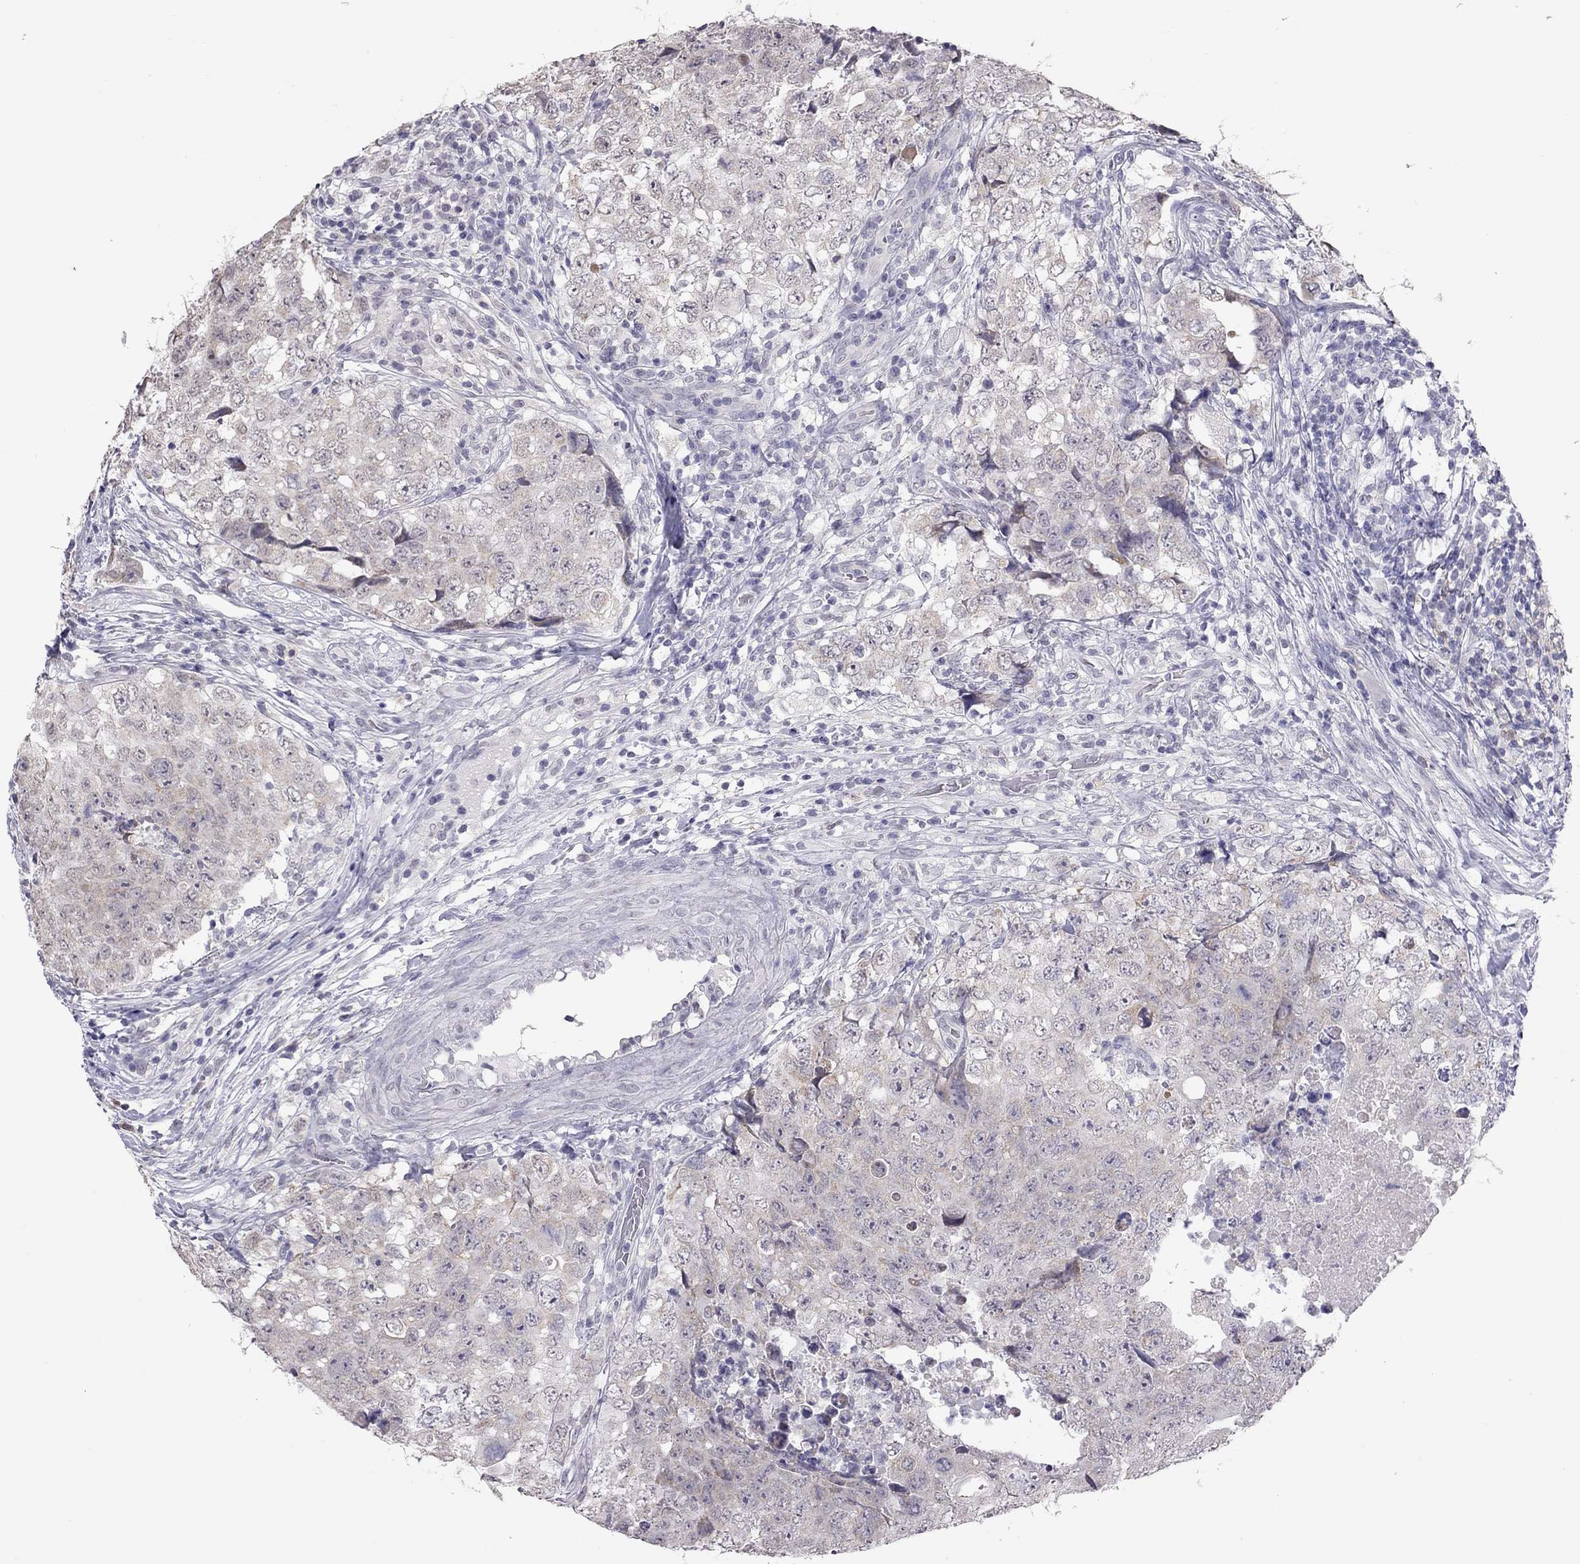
{"staining": {"intensity": "negative", "quantity": "none", "location": "none"}, "tissue": "testis cancer", "cell_type": "Tumor cells", "image_type": "cancer", "snomed": [{"axis": "morphology", "description": "Seminoma, NOS"}, {"axis": "topography", "description": "Testis"}], "caption": "A high-resolution photomicrograph shows immunohistochemistry (IHC) staining of seminoma (testis), which shows no significant staining in tumor cells.", "gene": "PPP1R3A", "patient": {"sex": "male", "age": 34}}